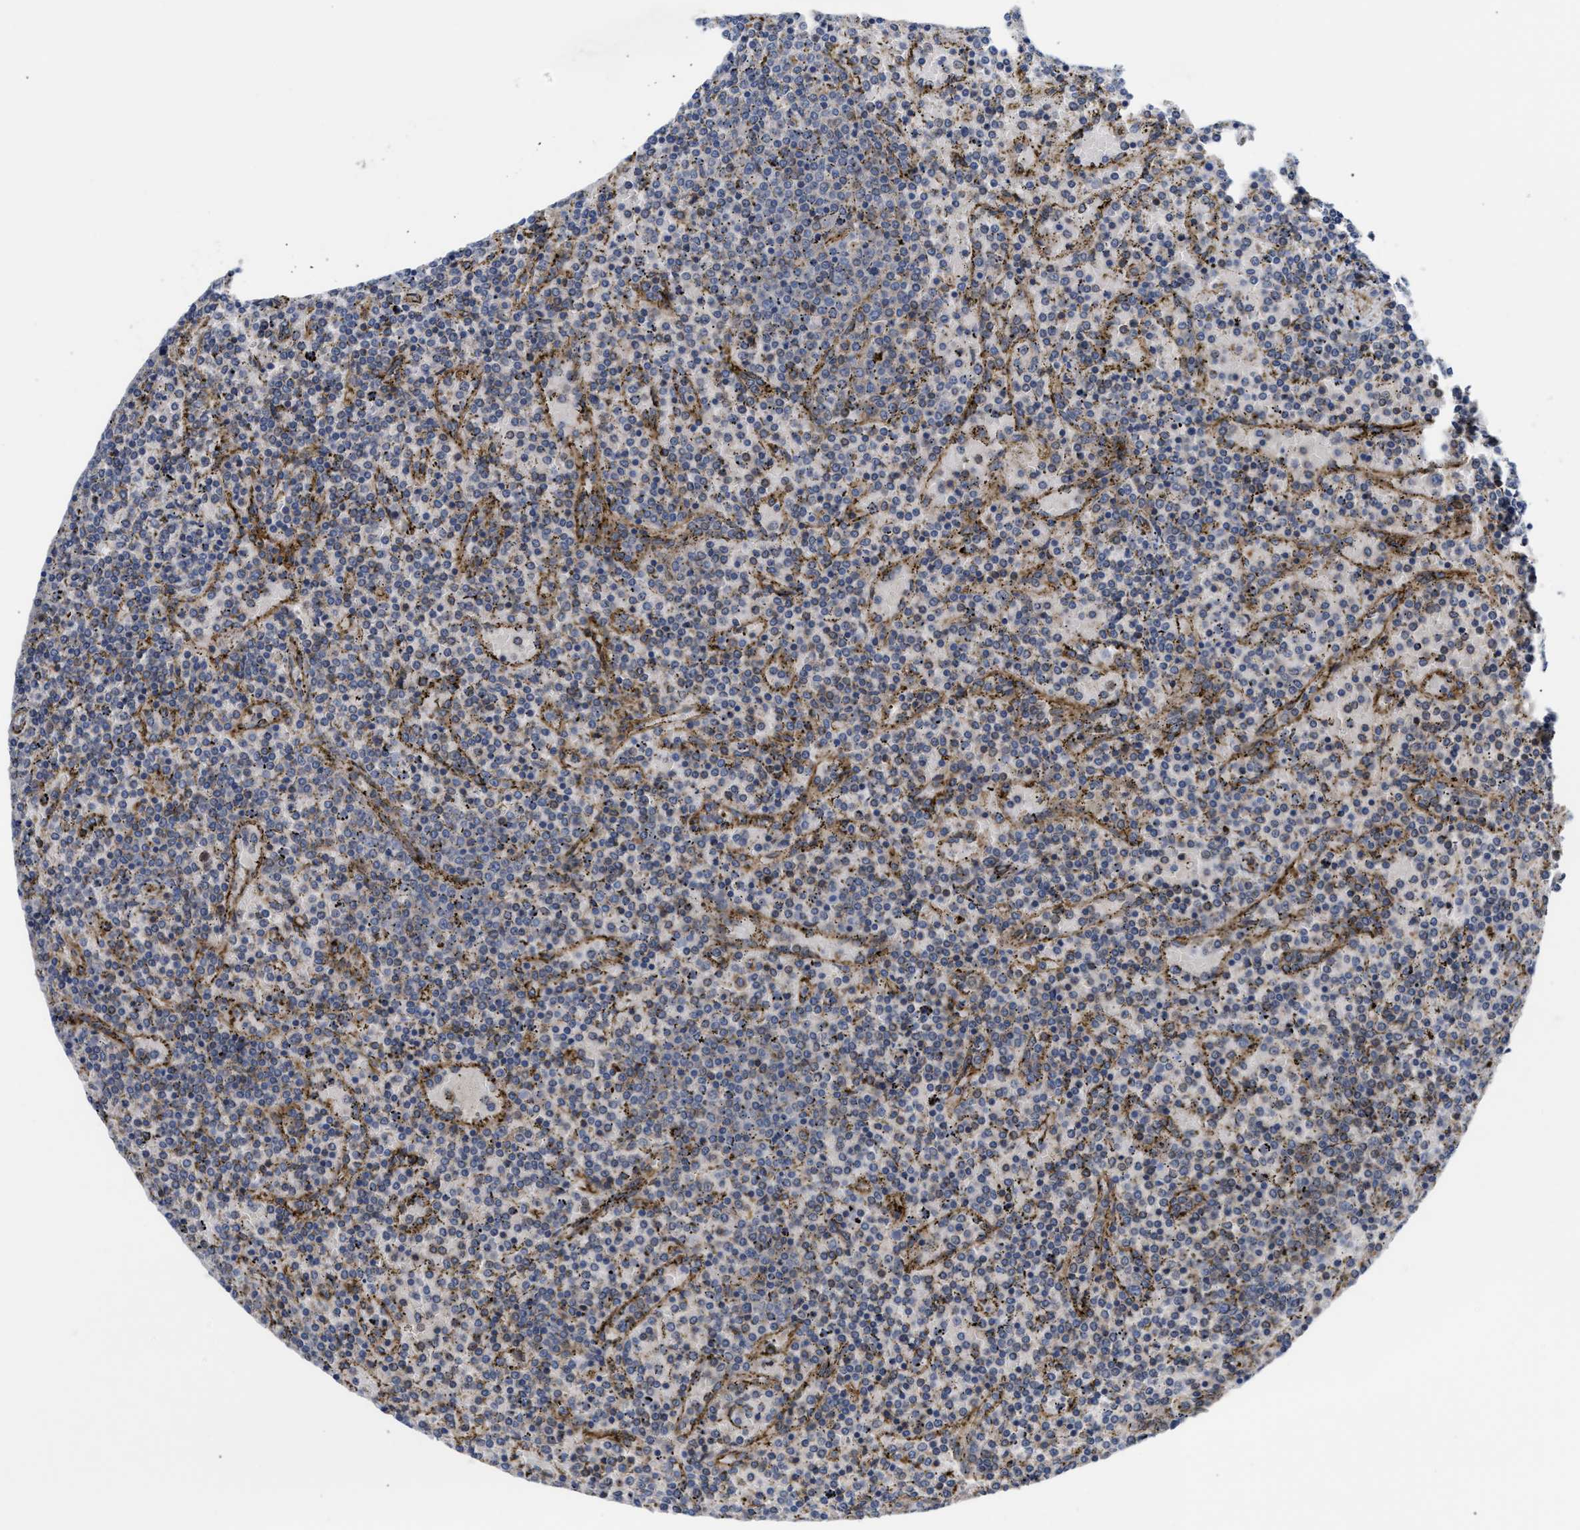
{"staining": {"intensity": "weak", "quantity": "<25%", "location": "cytoplasmic/membranous"}, "tissue": "lymphoma", "cell_type": "Tumor cells", "image_type": "cancer", "snomed": [{"axis": "morphology", "description": "Malignant lymphoma, non-Hodgkin's type, Low grade"}, {"axis": "topography", "description": "Spleen"}], "caption": "Tumor cells show no significant staining in malignant lymphoma, non-Hodgkin's type (low-grade). Nuclei are stained in blue.", "gene": "LAPTM4B", "patient": {"sex": "female", "age": 77}}